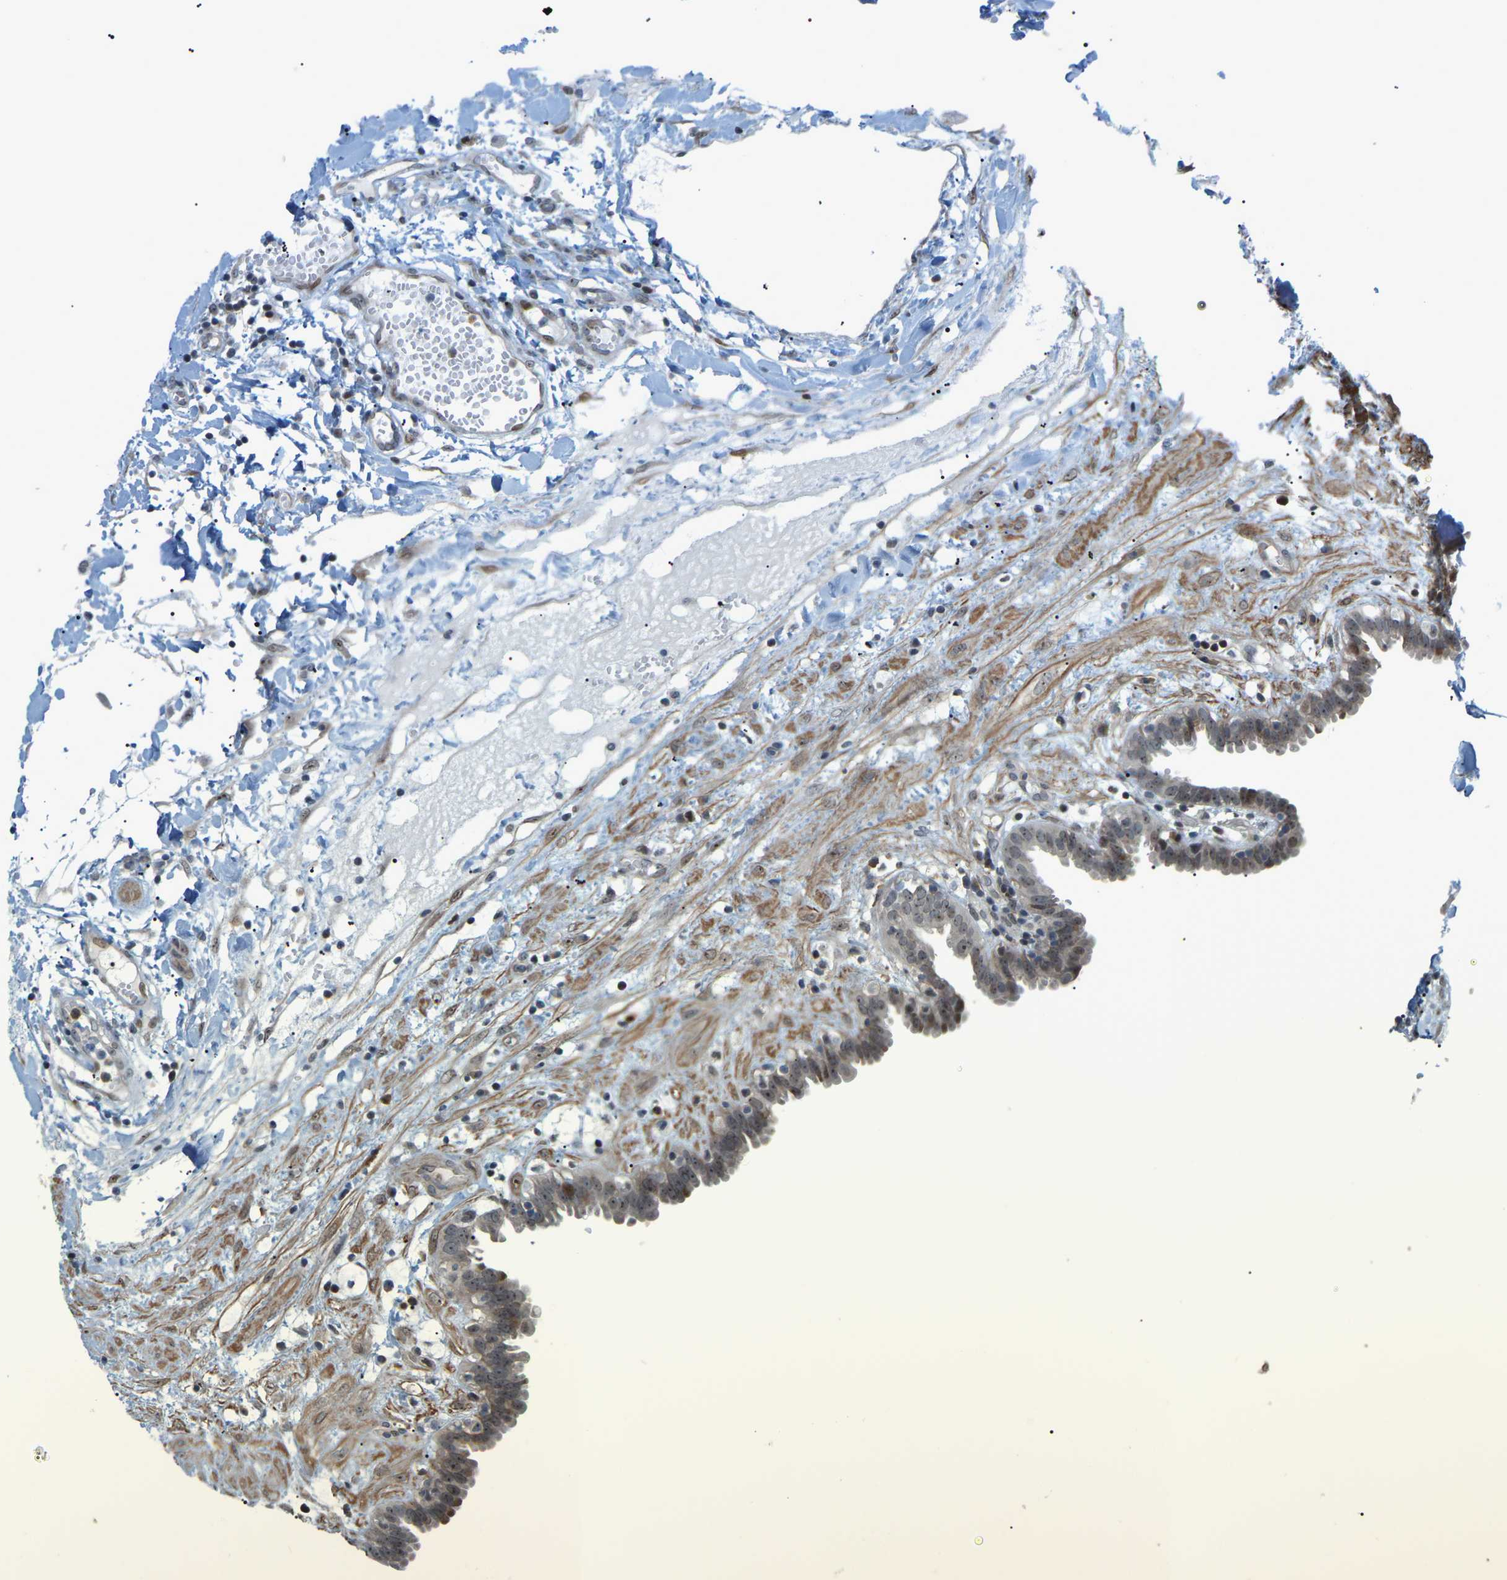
{"staining": {"intensity": "weak", "quantity": "<25%", "location": "cytoplasmic/membranous,nuclear"}, "tissue": "fallopian tube", "cell_type": "Glandular cells", "image_type": "normal", "snomed": [{"axis": "morphology", "description": "Normal tissue, NOS"}, {"axis": "topography", "description": "Fallopian tube"}, {"axis": "topography", "description": "Placenta"}], "caption": "The micrograph reveals no significant positivity in glandular cells of fallopian tube.", "gene": "CROT", "patient": {"sex": "female", "age": 32}}